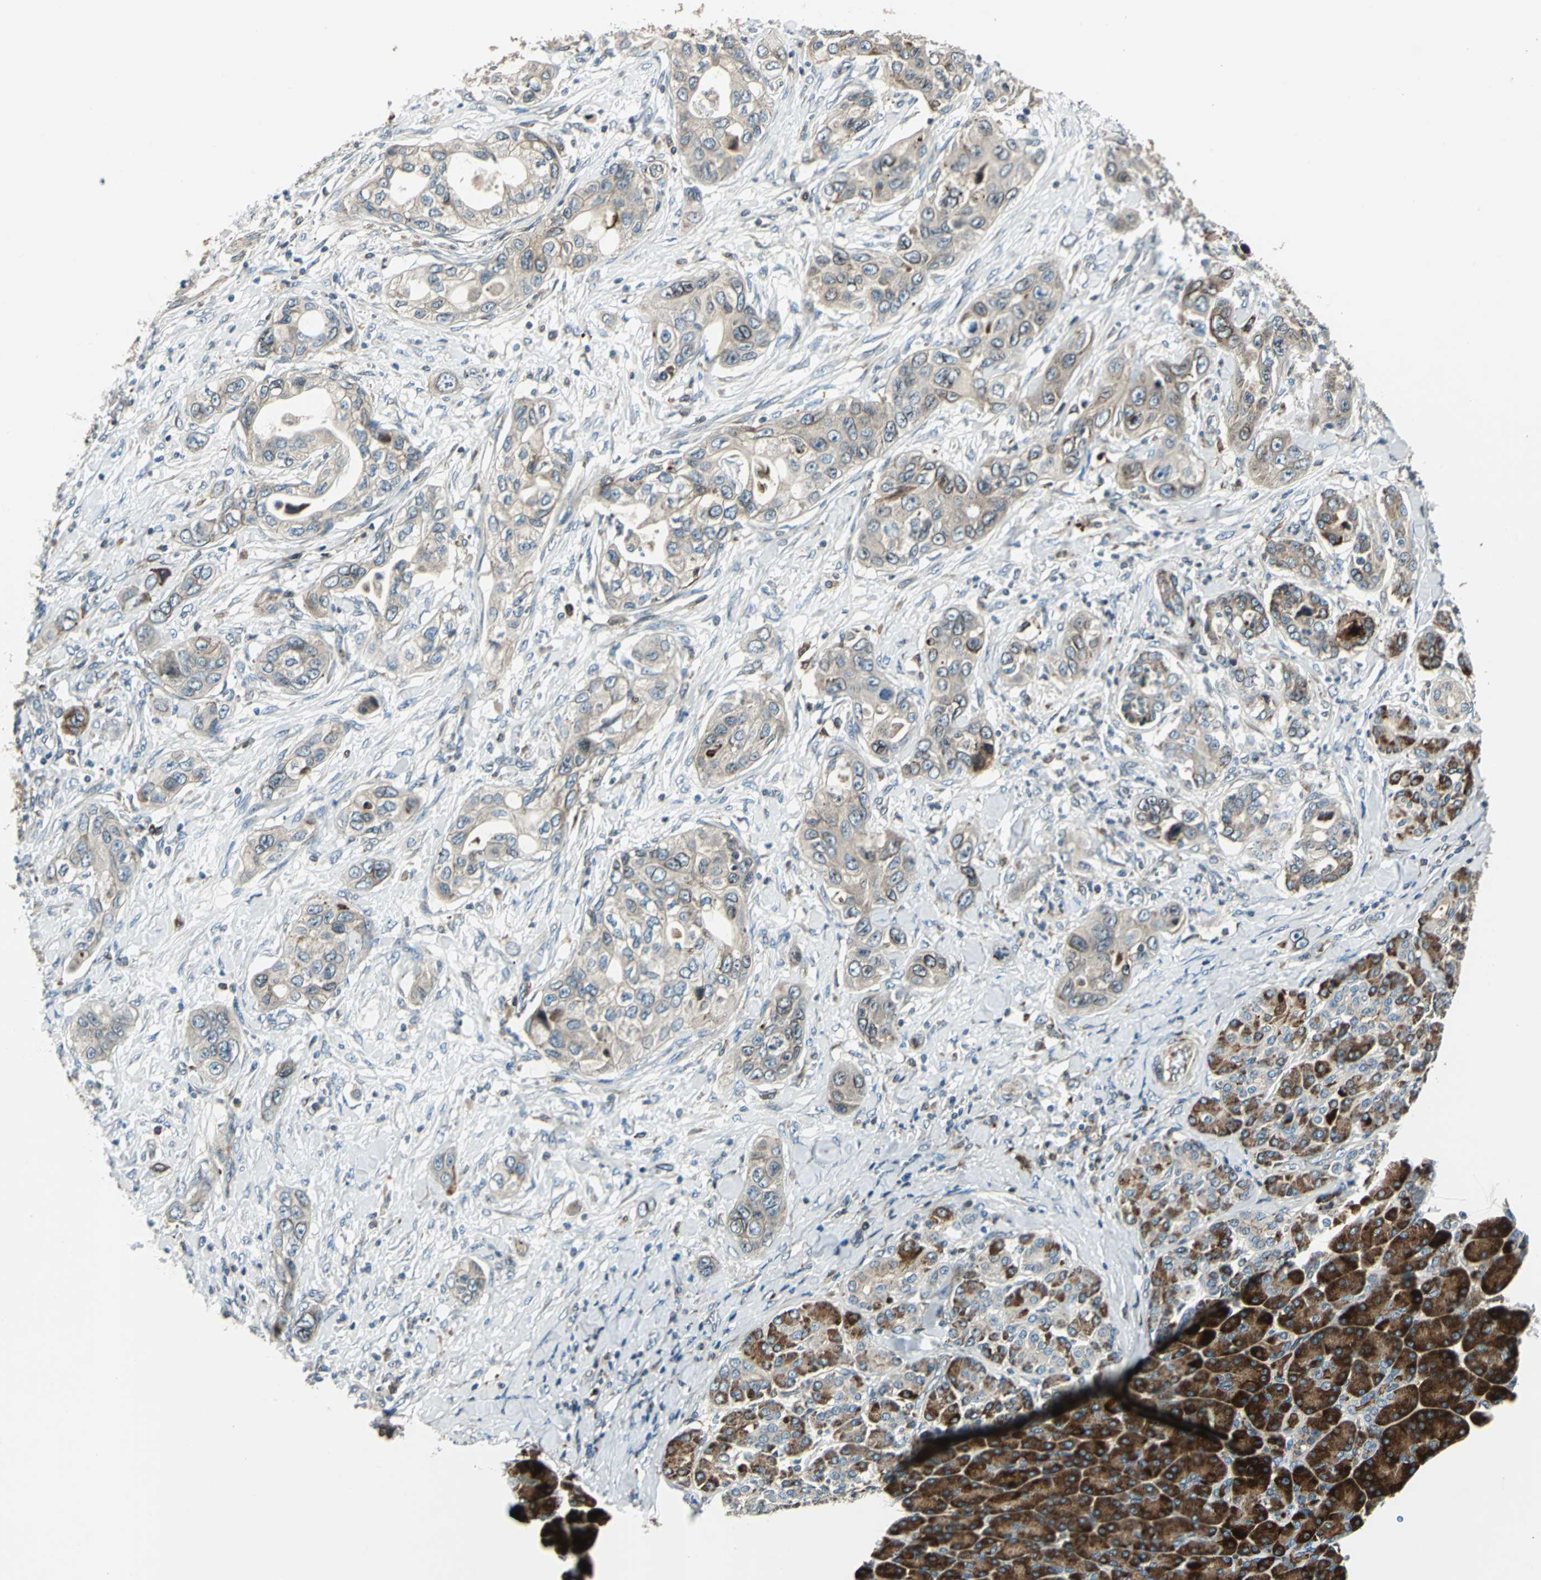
{"staining": {"intensity": "weak", "quantity": ">75%", "location": "cytoplasmic/membranous"}, "tissue": "pancreatic cancer", "cell_type": "Tumor cells", "image_type": "cancer", "snomed": [{"axis": "morphology", "description": "Adenocarcinoma, NOS"}, {"axis": "topography", "description": "Pancreas"}], "caption": "Brown immunohistochemical staining in pancreatic cancer (adenocarcinoma) exhibits weak cytoplasmic/membranous positivity in about >75% of tumor cells.", "gene": "HTATIP2", "patient": {"sex": "female", "age": 70}}